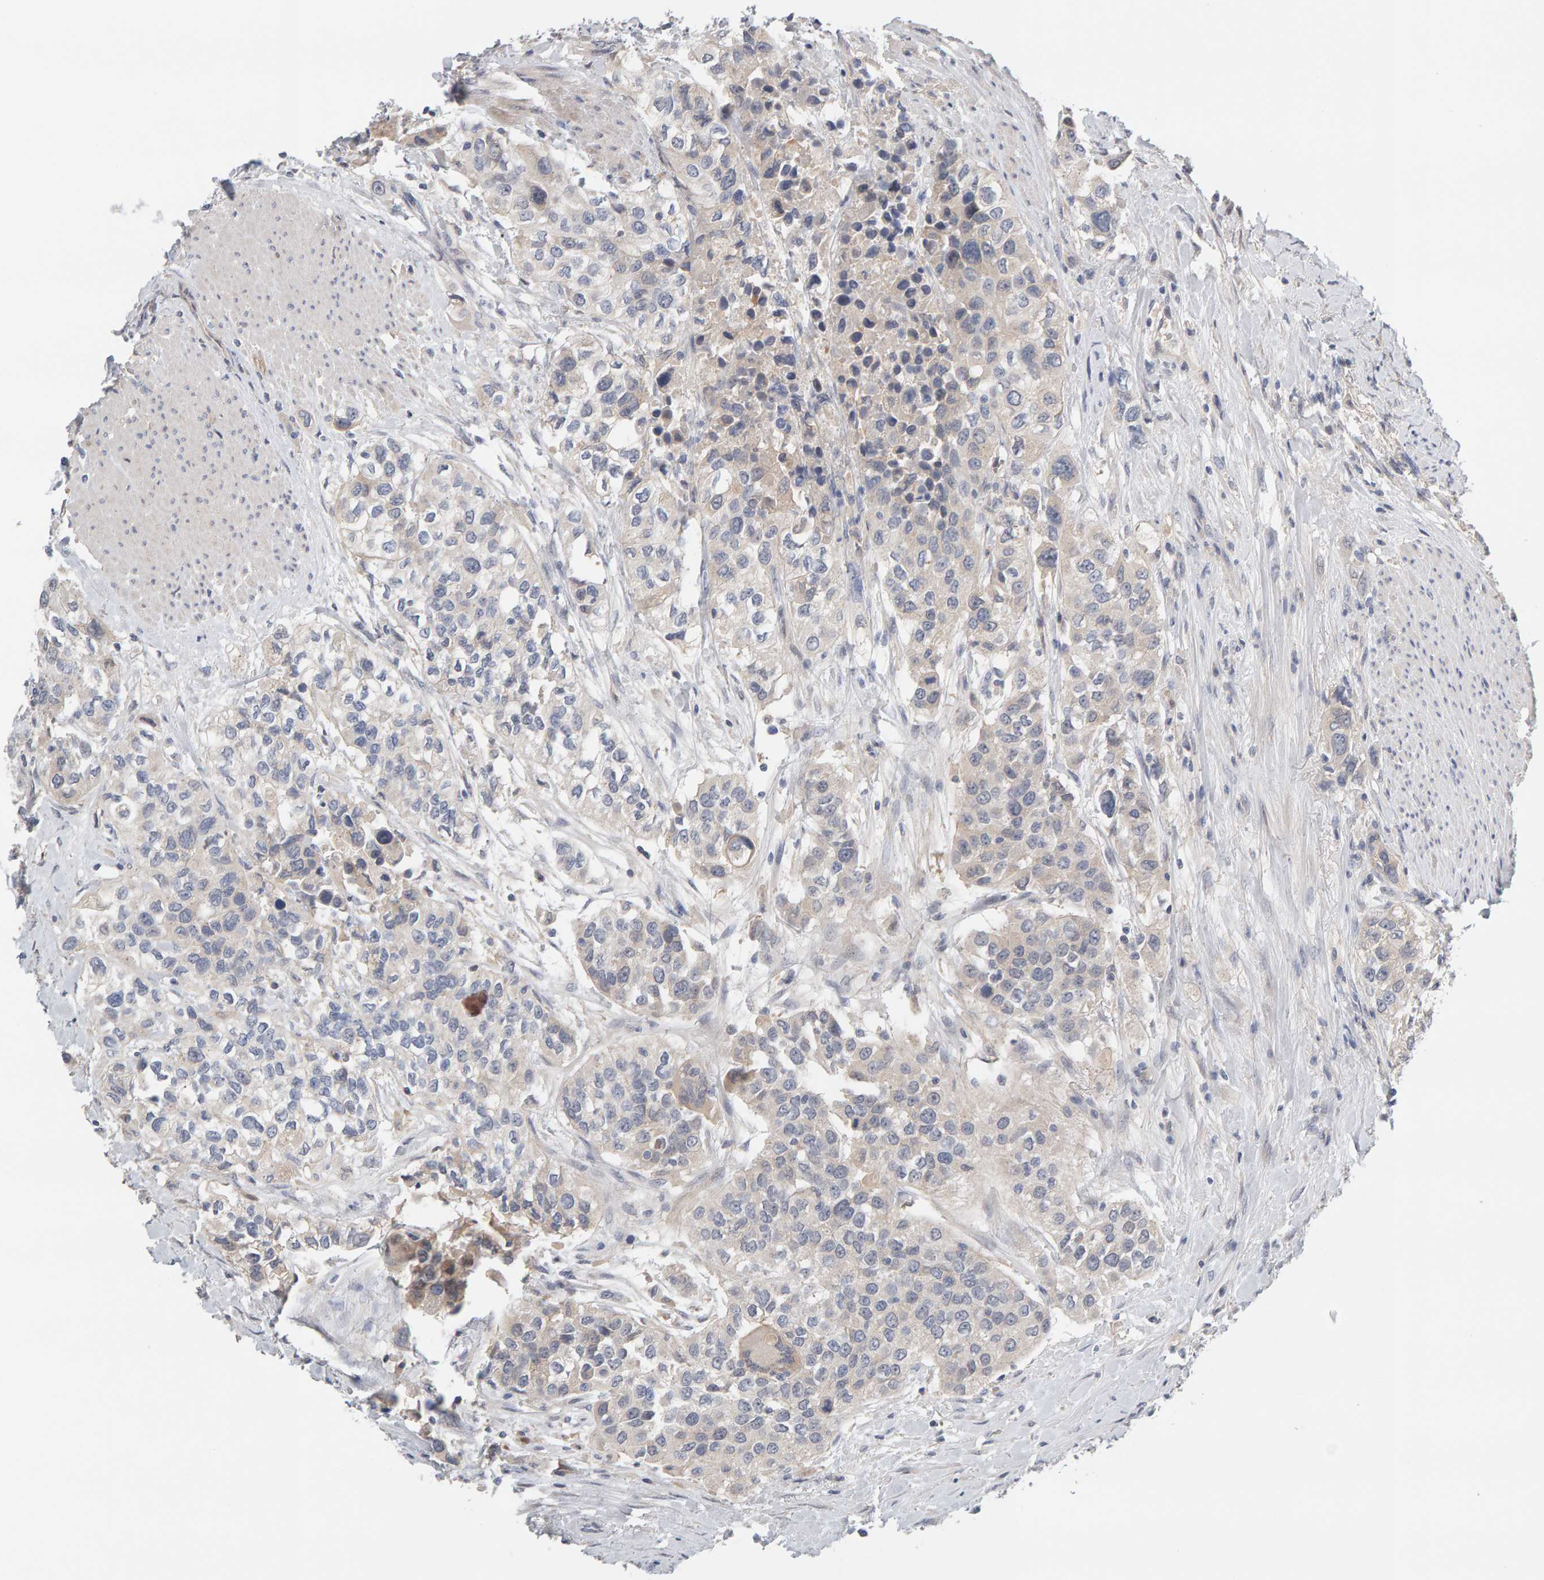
{"staining": {"intensity": "negative", "quantity": "none", "location": "none"}, "tissue": "urothelial cancer", "cell_type": "Tumor cells", "image_type": "cancer", "snomed": [{"axis": "morphology", "description": "Urothelial carcinoma, High grade"}, {"axis": "topography", "description": "Urinary bladder"}], "caption": "The histopathology image displays no staining of tumor cells in urothelial cancer. The staining is performed using DAB brown chromogen with nuclei counter-stained in using hematoxylin.", "gene": "GFUS", "patient": {"sex": "female", "age": 80}}